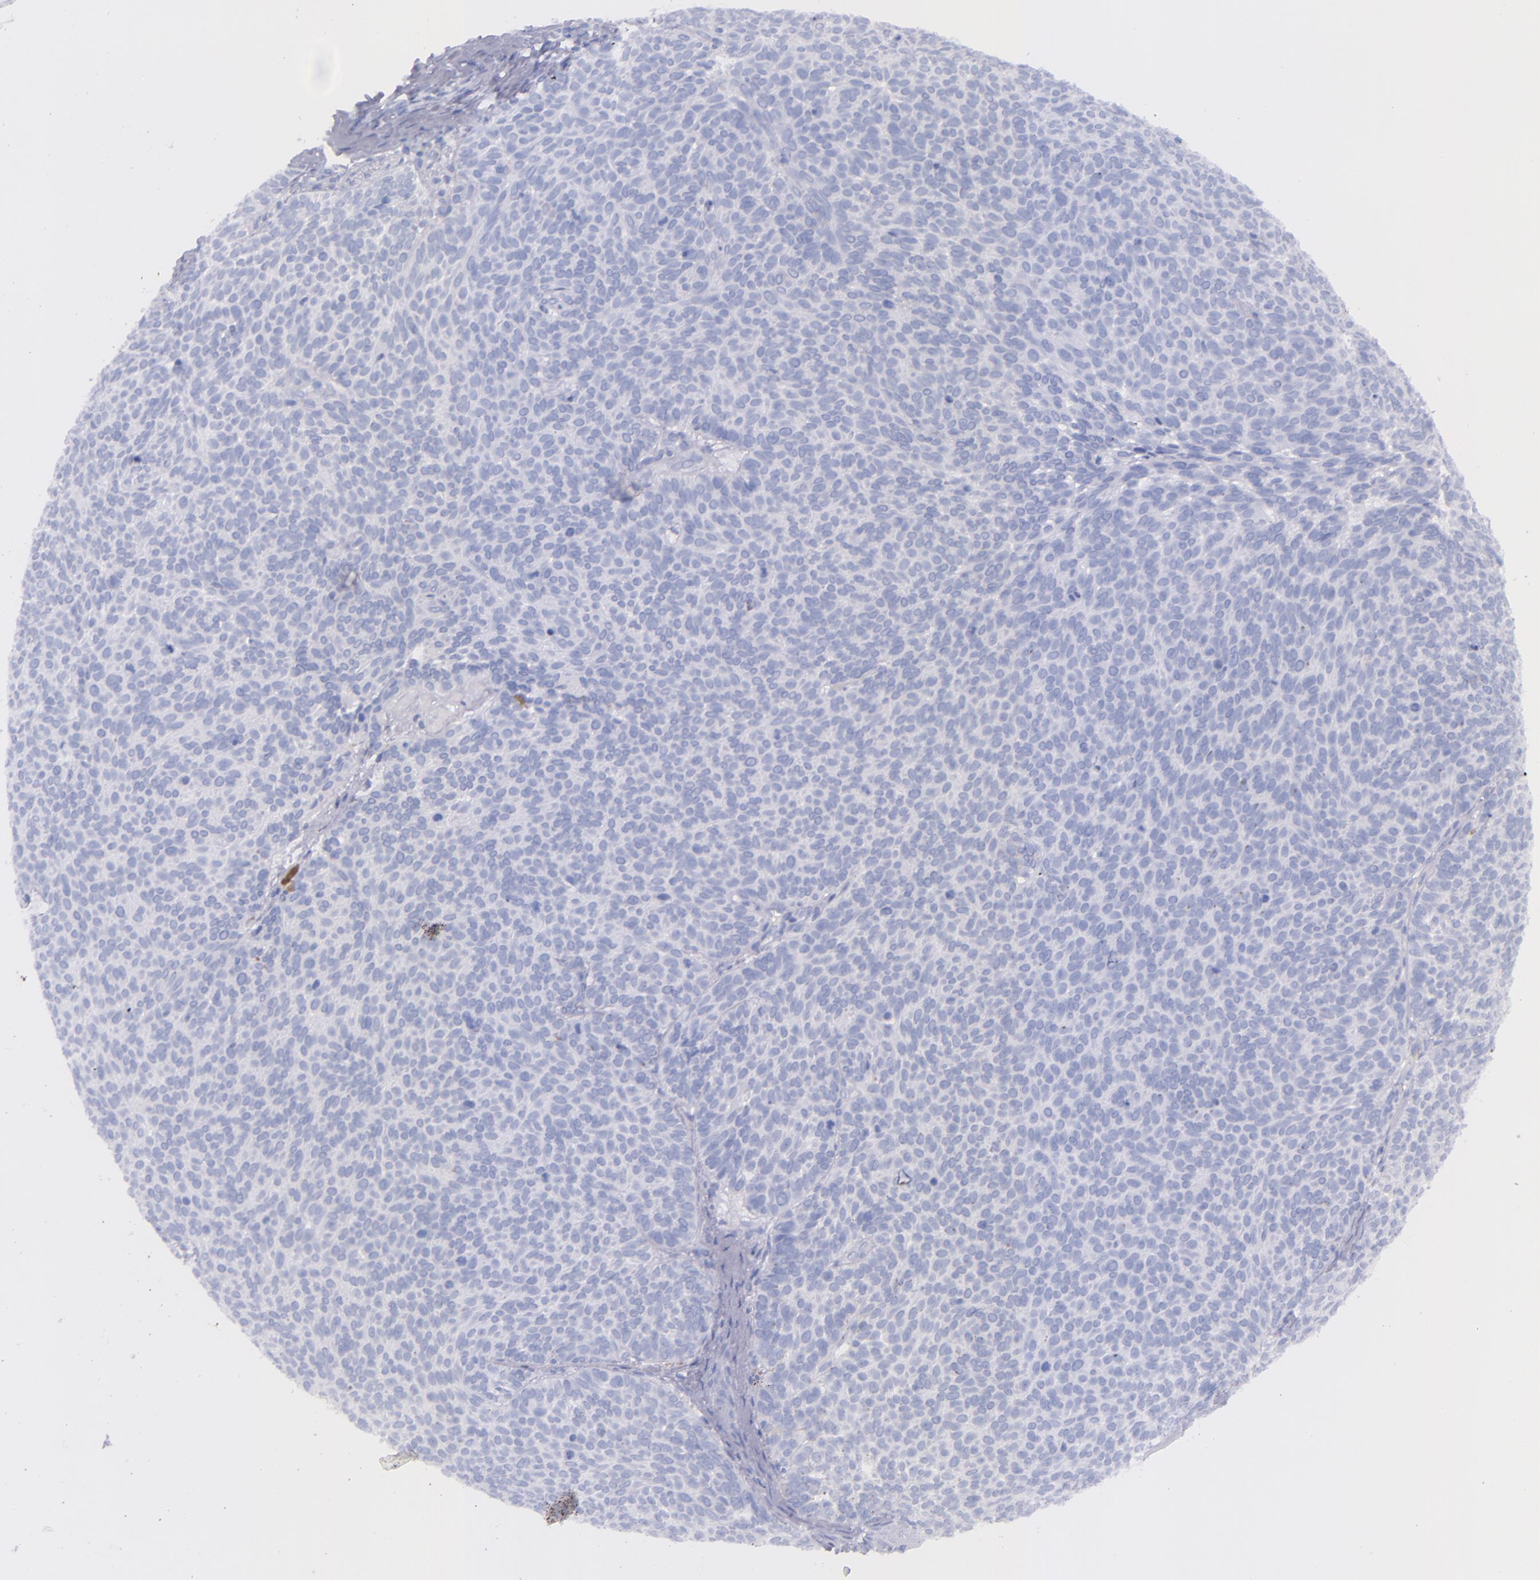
{"staining": {"intensity": "negative", "quantity": "none", "location": "none"}, "tissue": "skin cancer", "cell_type": "Tumor cells", "image_type": "cancer", "snomed": [{"axis": "morphology", "description": "Basal cell carcinoma"}, {"axis": "topography", "description": "Skin"}], "caption": "High magnification brightfield microscopy of skin basal cell carcinoma stained with DAB (3,3'-diaminobenzidine) (brown) and counterstained with hematoxylin (blue): tumor cells show no significant expression.", "gene": "SFTPA2", "patient": {"sex": "male", "age": 63}}